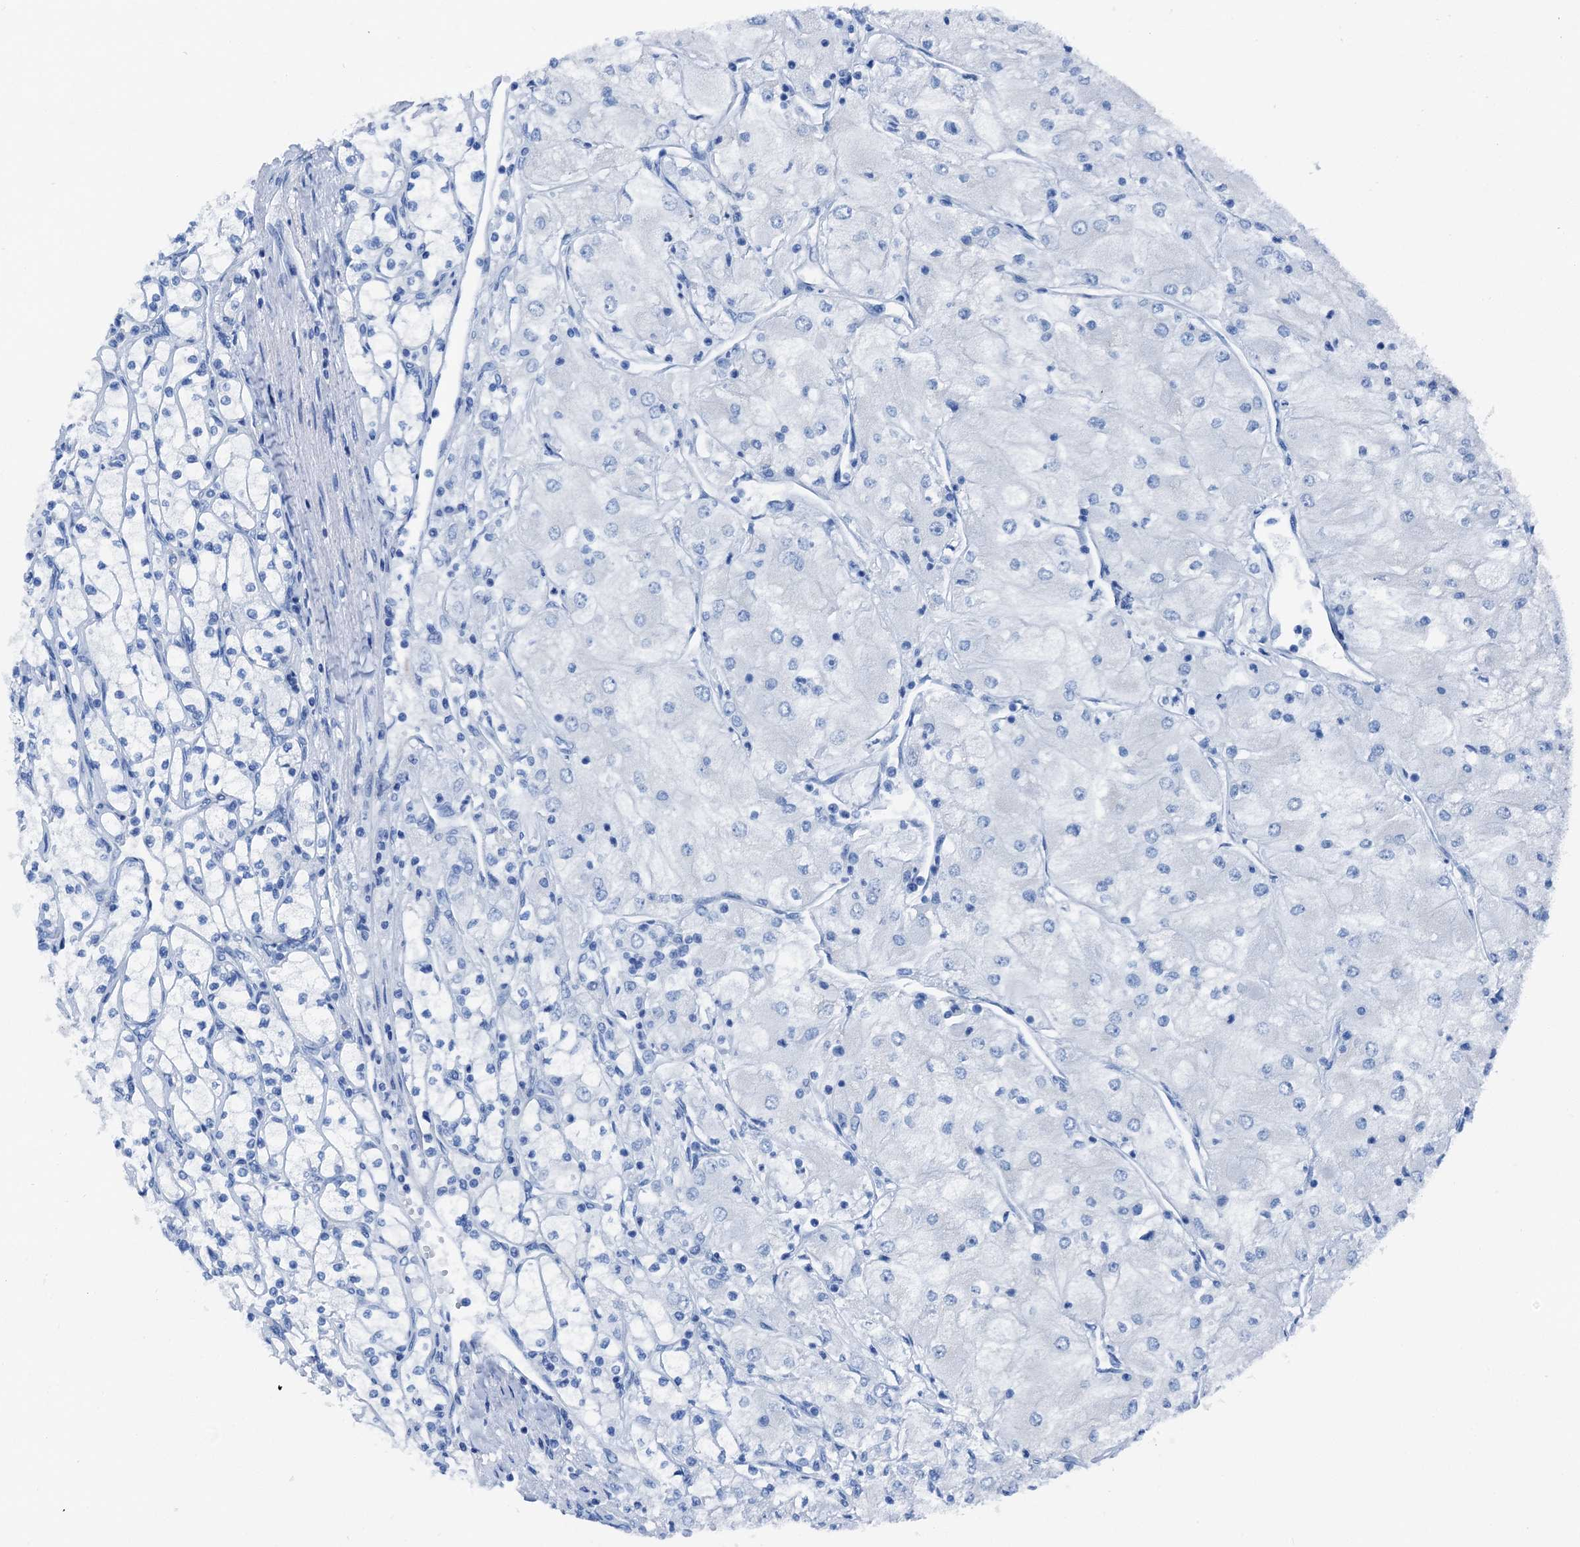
{"staining": {"intensity": "negative", "quantity": "none", "location": "none"}, "tissue": "renal cancer", "cell_type": "Tumor cells", "image_type": "cancer", "snomed": [{"axis": "morphology", "description": "Adenocarcinoma, NOS"}, {"axis": "topography", "description": "Kidney"}], "caption": "The image reveals no staining of tumor cells in renal adenocarcinoma. (DAB (3,3'-diaminobenzidine) IHC with hematoxylin counter stain).", "gene": "CBLN3", "patient": {"sex": "male", "age": 80}}